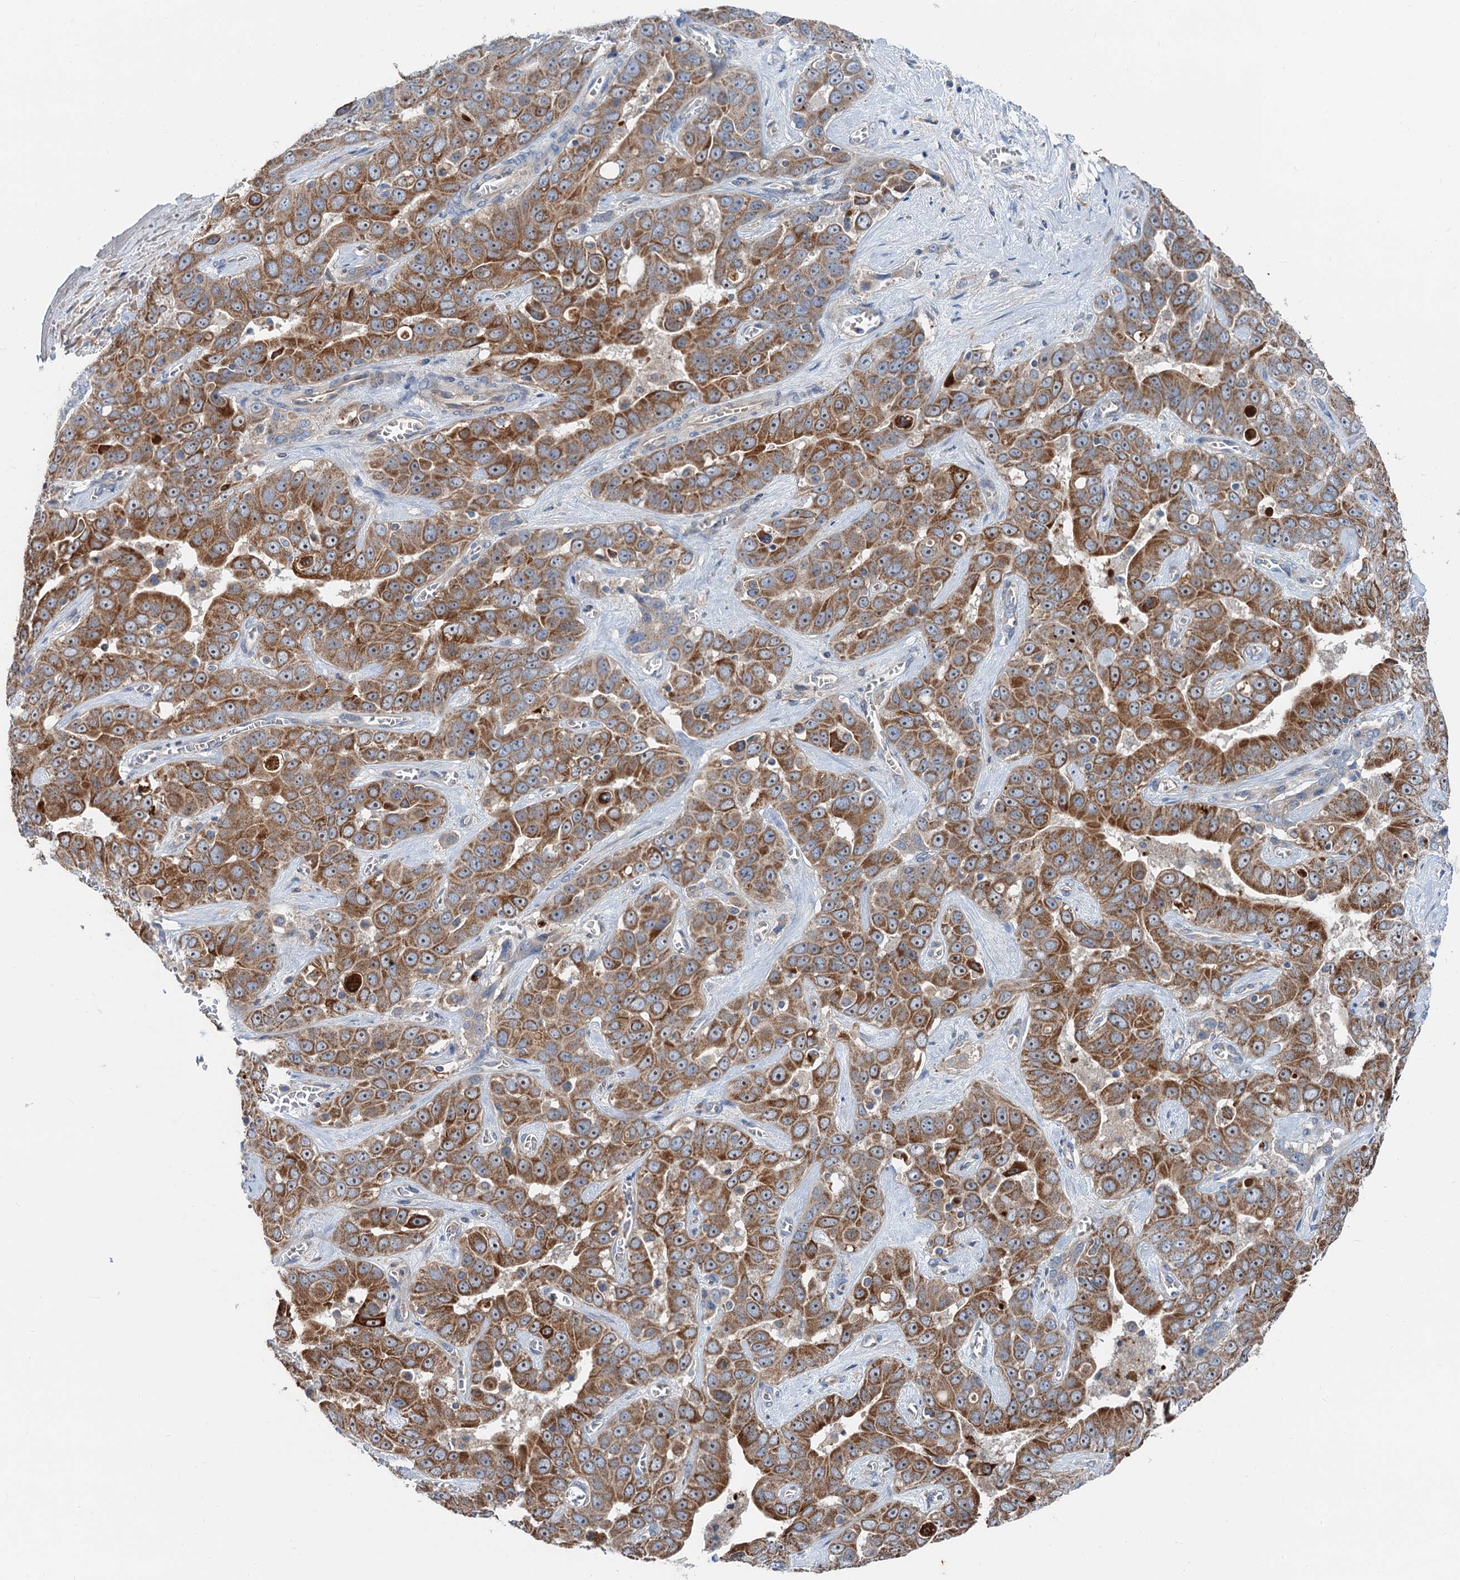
{"staining": {"intensity": "moderate", "quantity": ">75%", "location": "cytoplasmic/membranous"}, "tissue": "liver cancer", "cell_type": "Tumor cells", "image_type": "cancer", "snomed": [{"axis": "morphology", "description": "Cholangiocarcinoma"}, {"axis": "topography", "description": "Liver"}], "caption": "Immunohistochemistry (IHC) of liver cholangiocarcinoma displays medium levels of moderate cytoplasmic/membranous positivity in about >75% of tumor cells. The staining was performed using DAB, with brown indicating positive protein expression. Nuclei are stained blue with hematoxylin.", "gene": "ANKRD26", "patient": {"sex": "female", "age": 52}}